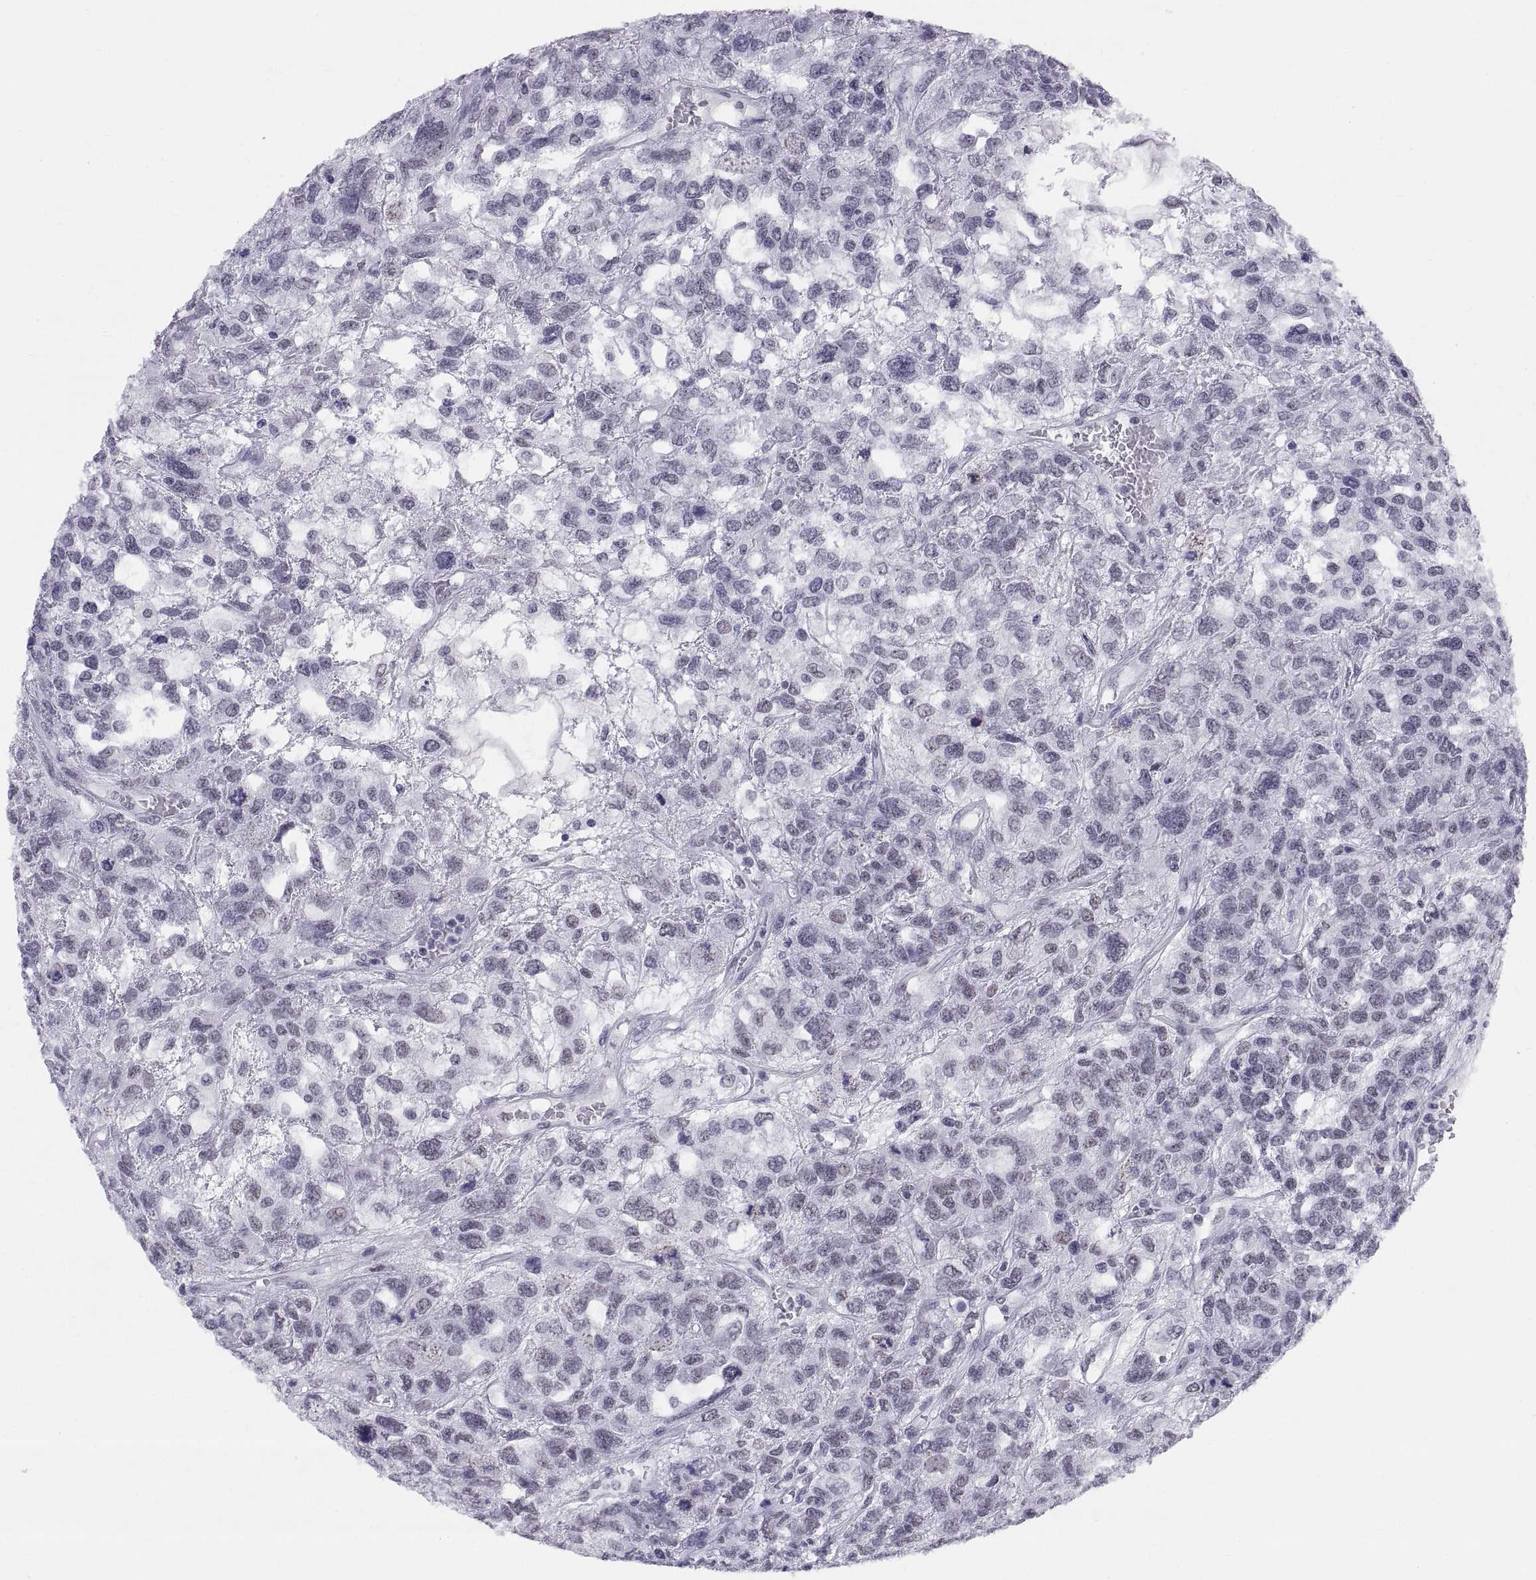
{"staining": {"intensity": "negative", "quantity": "none", "location": "none"}, "tissue": "testis cancer", "cell_type": "Tumor cells", "image_type": "cancer", "snomed": [{"axis": "morphology", "description": "Seminoma, NOS"}, {"axis": "topography", "description": "Testis"}], "caption": "This is an immunohistochemistry photomicrograph of human testis seminoma. There is no staining in tumor cells.", "gene": "NEUROD6", "patient": {"sex": "male", "age": 52}}